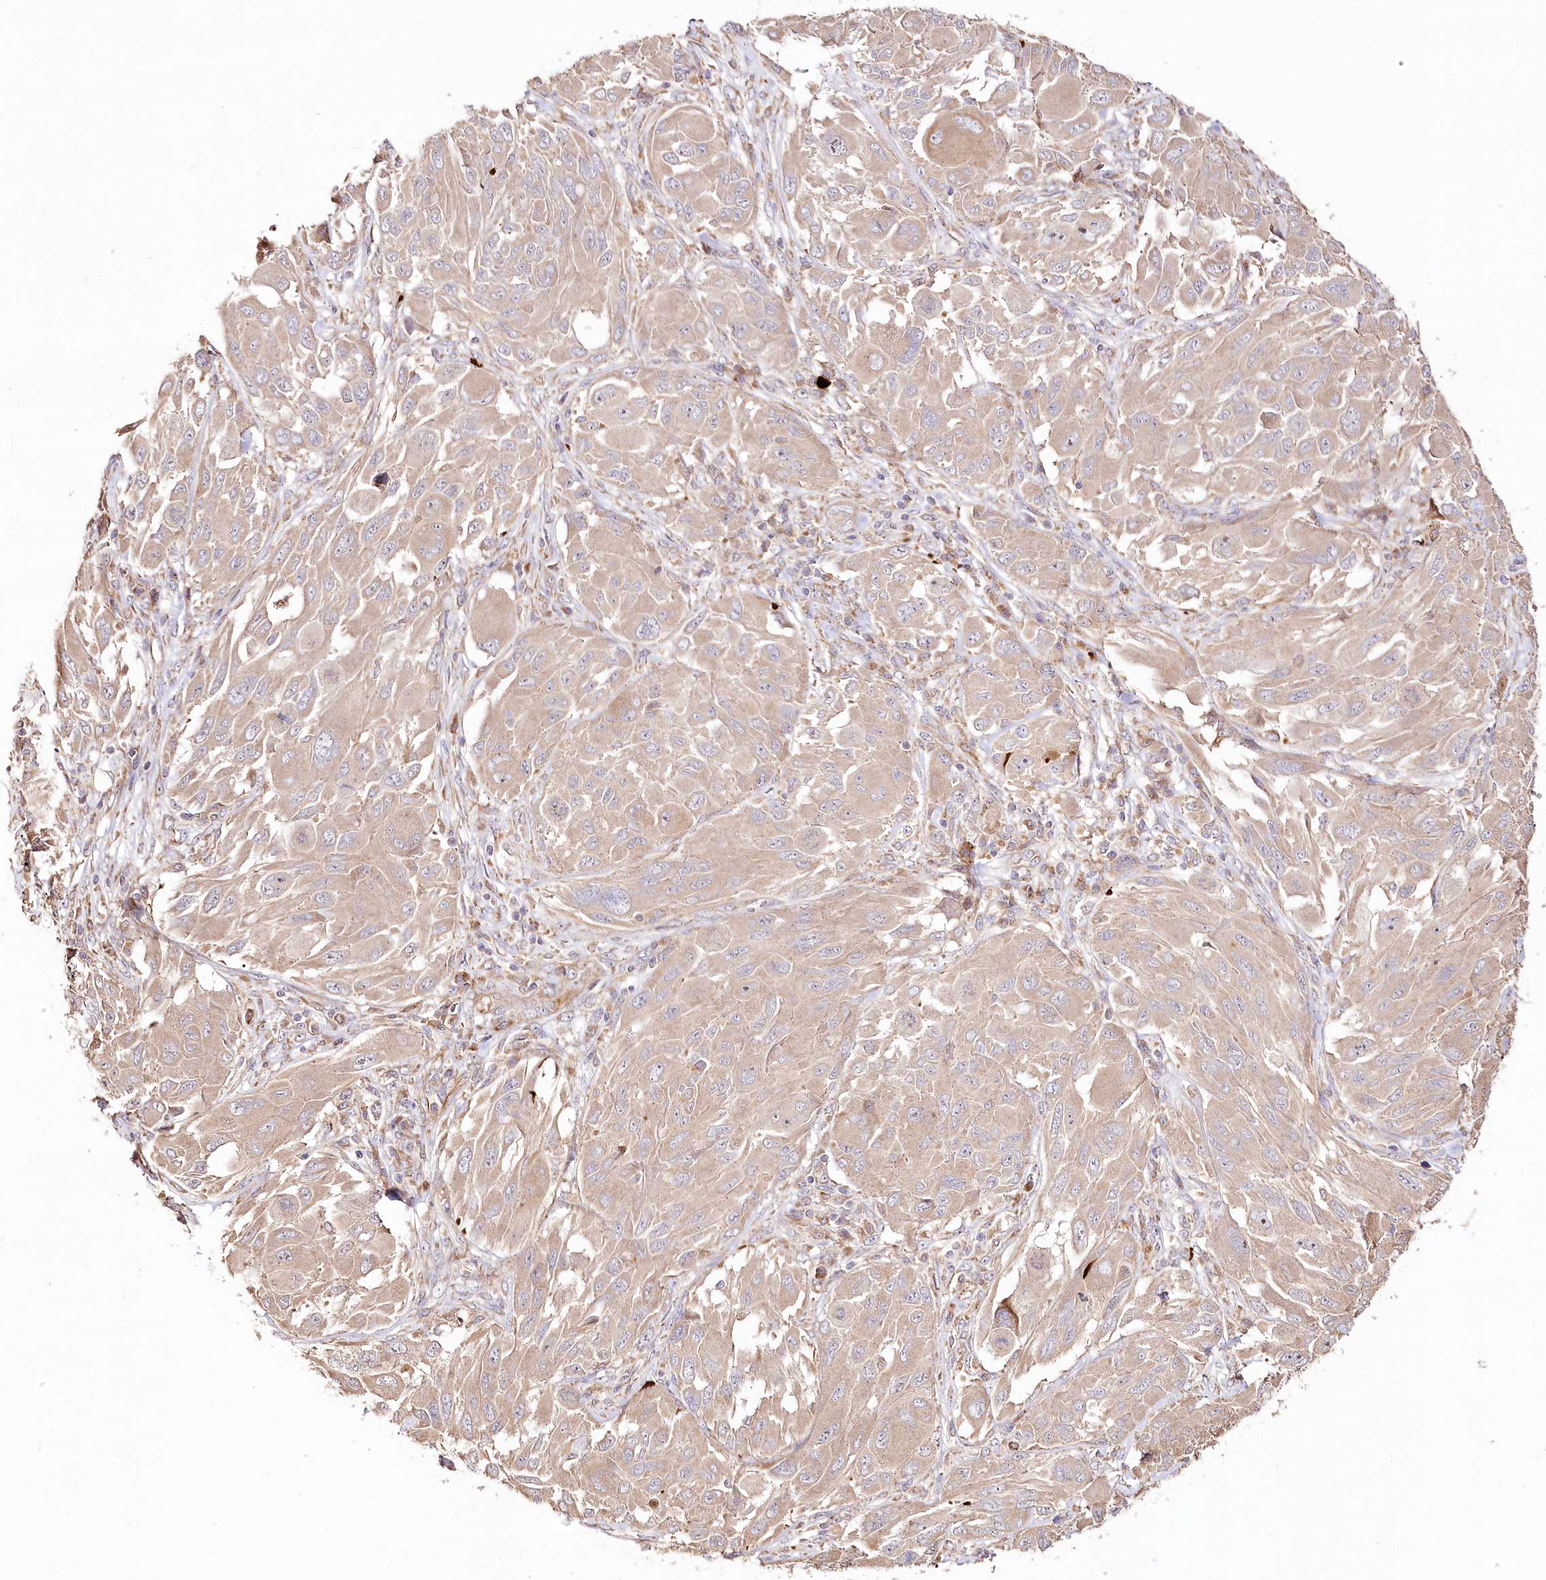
{"staining": {"intensity": "weak", "quantity": ">75%", "location": "cytoplasmic/membranous"}, "tissue": "melanoma", "cell_type": "Tumor cells", "image_type": "cancer", "snomed": [{"axis": "morphology", "description": "Malignant melanoma, NOS"}, {"axis": "topography", "description": "Skin"}], "caption": "Melanoma stained with immunohistochemistry (IHC) reveals weak cytoplasmic/membranous expression in about >75% of tumor cells. The protein of interest is shown in brown color, while the nuclei are stained blue.", "gene": "DMXL1", "patient": {"sex": "female", "age": 91}}